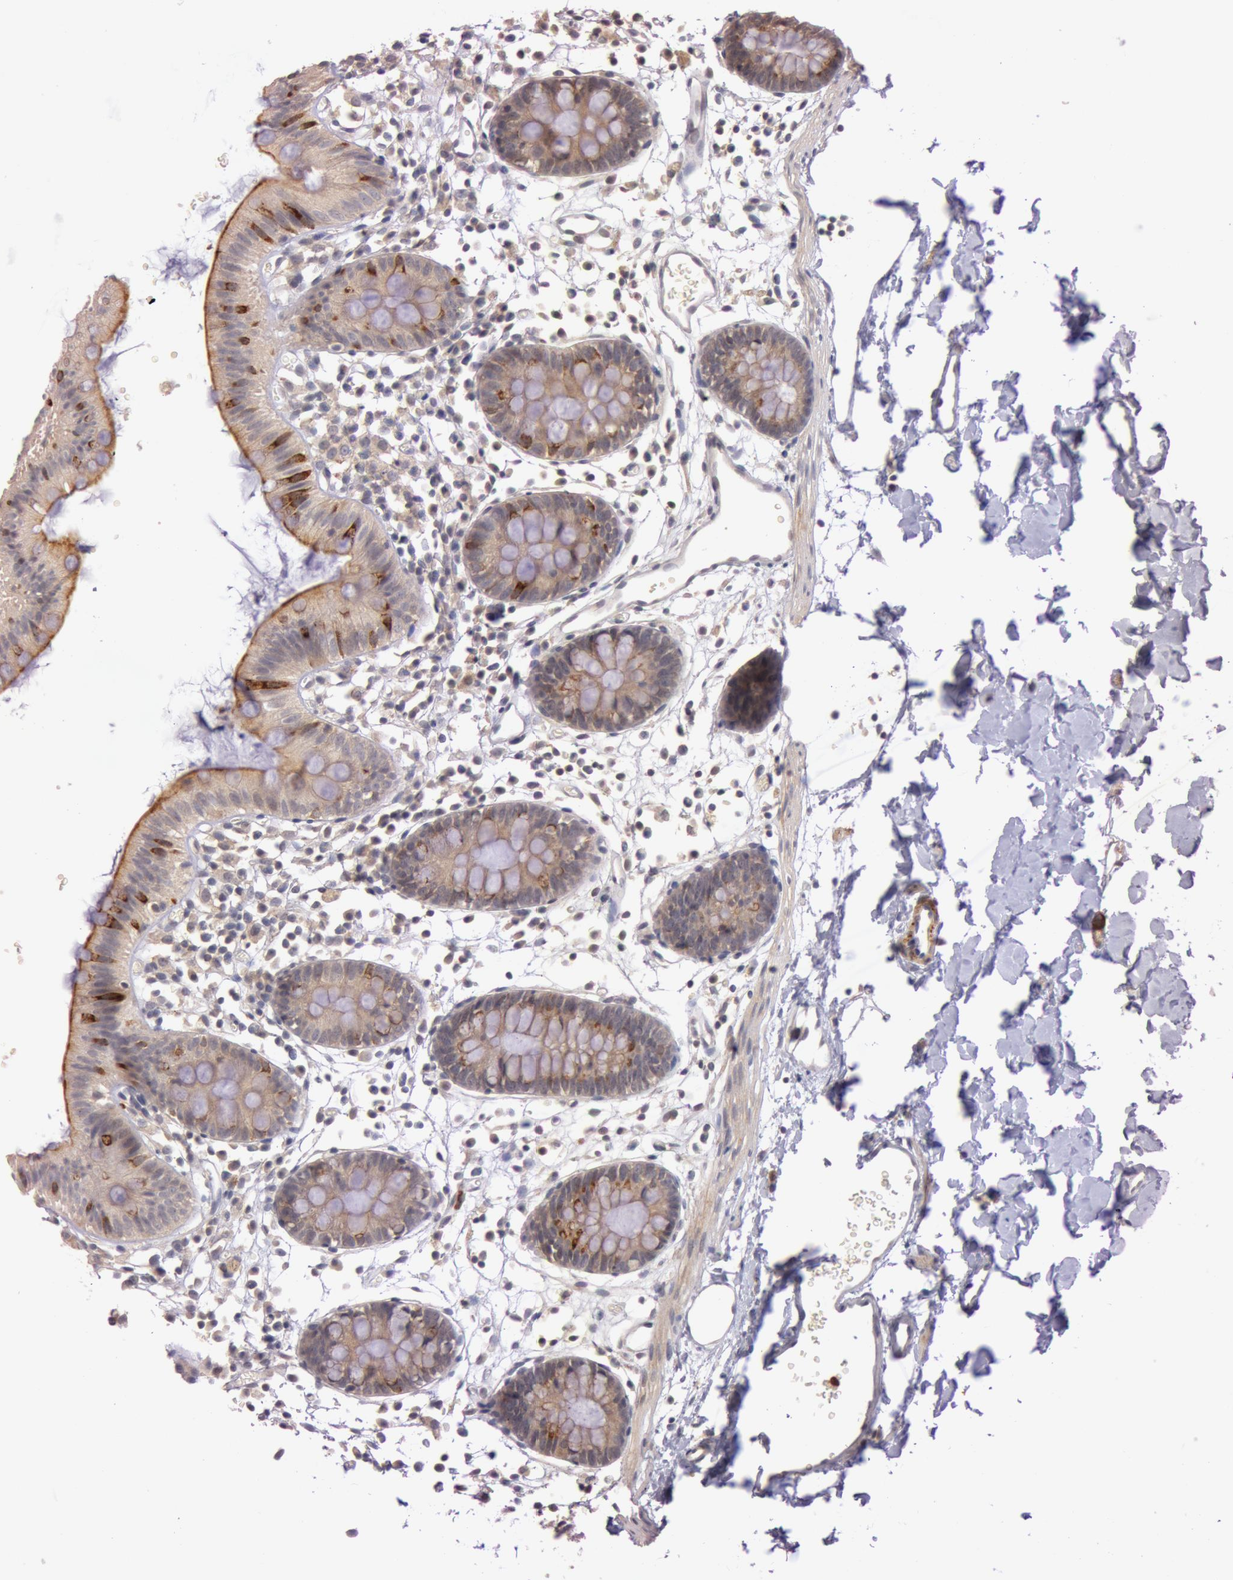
{"staining": {"intensity": "weak", "quantity": ">75%", "location": "cytoplasmic/membranous,nuclear"}, "tissue": "colon", "cell_type": "Endothelial cells", "image_type": "normal", "snomed": [{"axis": "morphology", "description": "Normal tissue, NOS"}, {"axis": "topography", "description": "Colon"}], "caption": "High-magnification brightfield microscopy of normal colon stained with DAB (brown) and counterstained with hematoxylin (blue). endothelial cells exhibit weak cytoplasmic/membranous,nuclear positivity is present in approximately>75% of cells.", "gene": "ATG2B", "patient": {"sex": "male", "age": 14}}